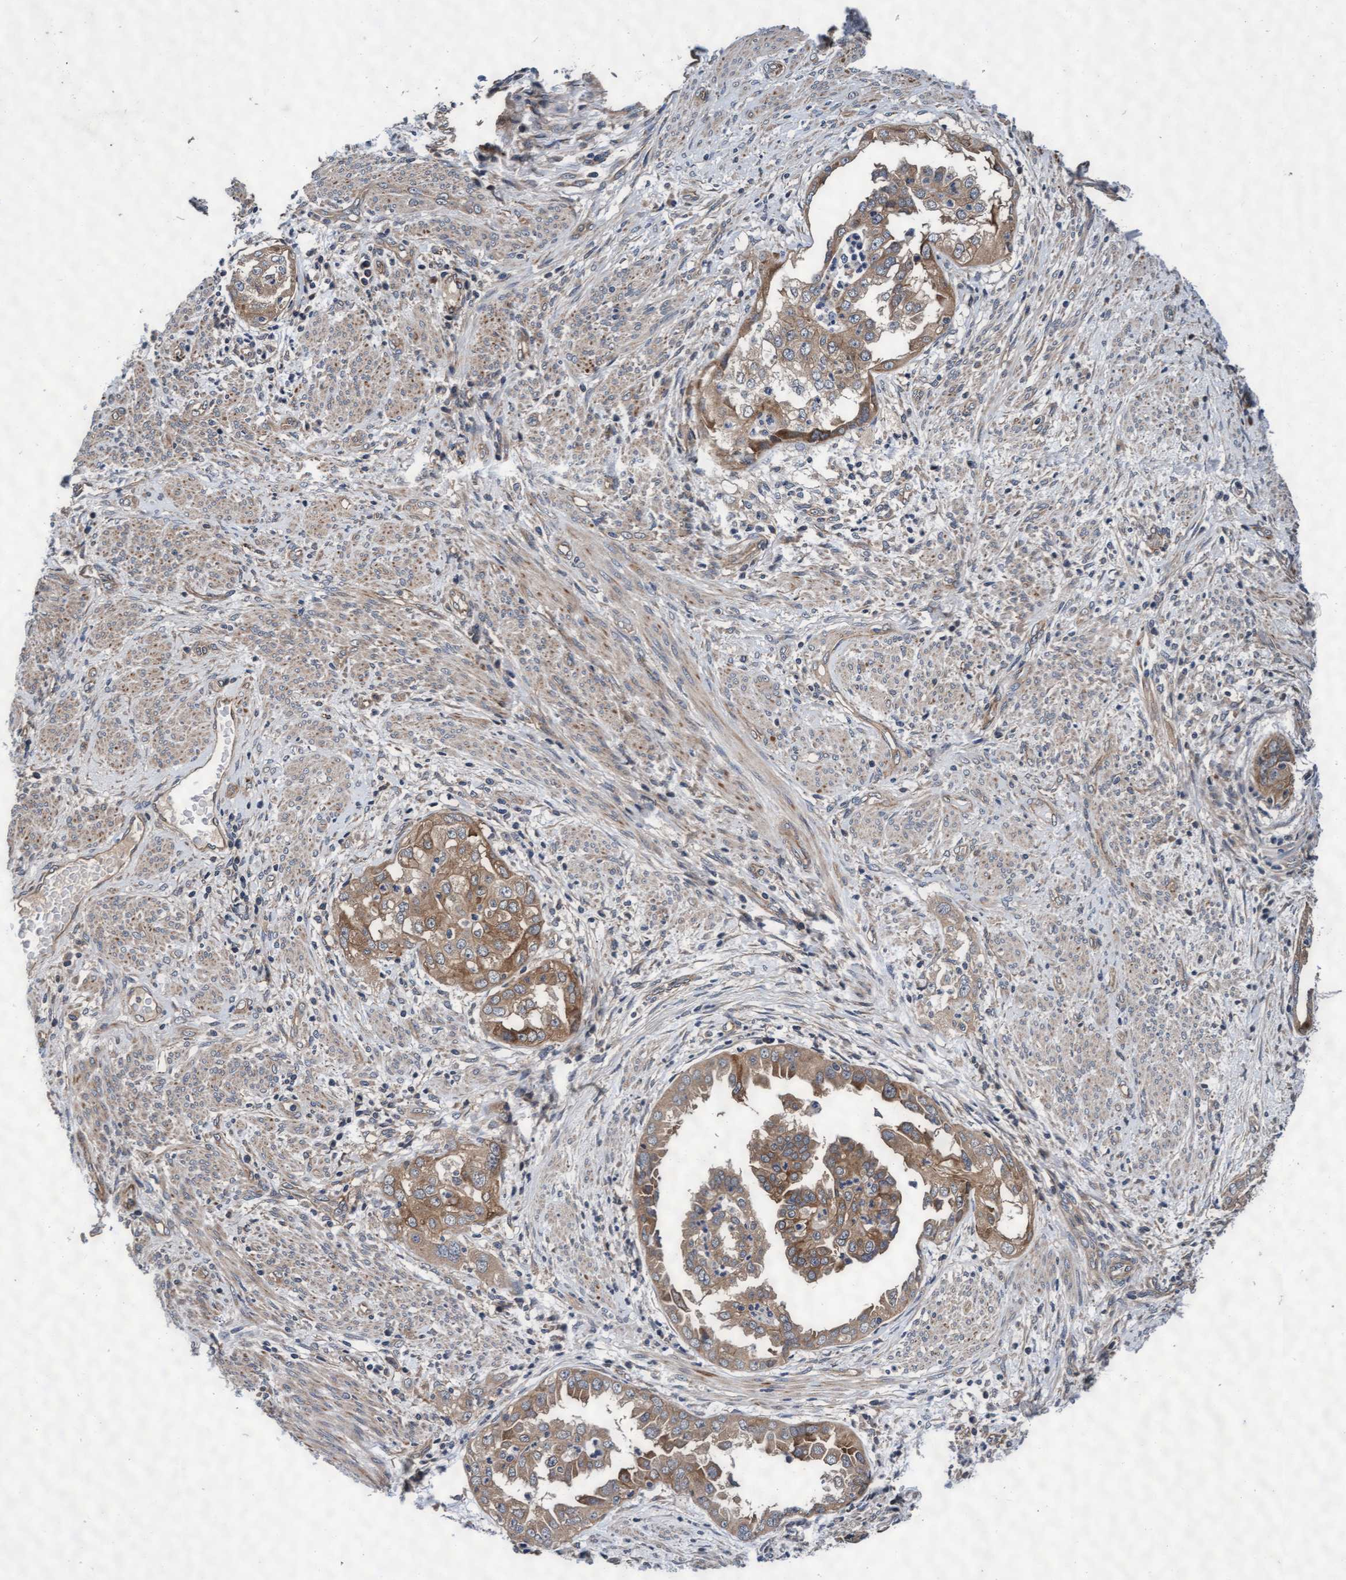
{"staining": {"intensity": "moderate", "quantity": ">75%", "location": "cytoplasmic/membranous"}, "tissue": "endometrial cancer", "cell_type": "Tumor cells", "image_type": "cancer", "snomed": [{"axis": "morphology", "description": "Adenocarcinoma, NOS"}, {"axis": "topography", "description": "Endometrium"}], "caption": "Brown immunohistochemical staining in human adenocarcinoma (endometrial) shows moderate cytoplasmic/membranous staining in approximately >75% of tumor cells.", "gene": "EFCAB13", "patient": {"sex": "female", "age": 85}}